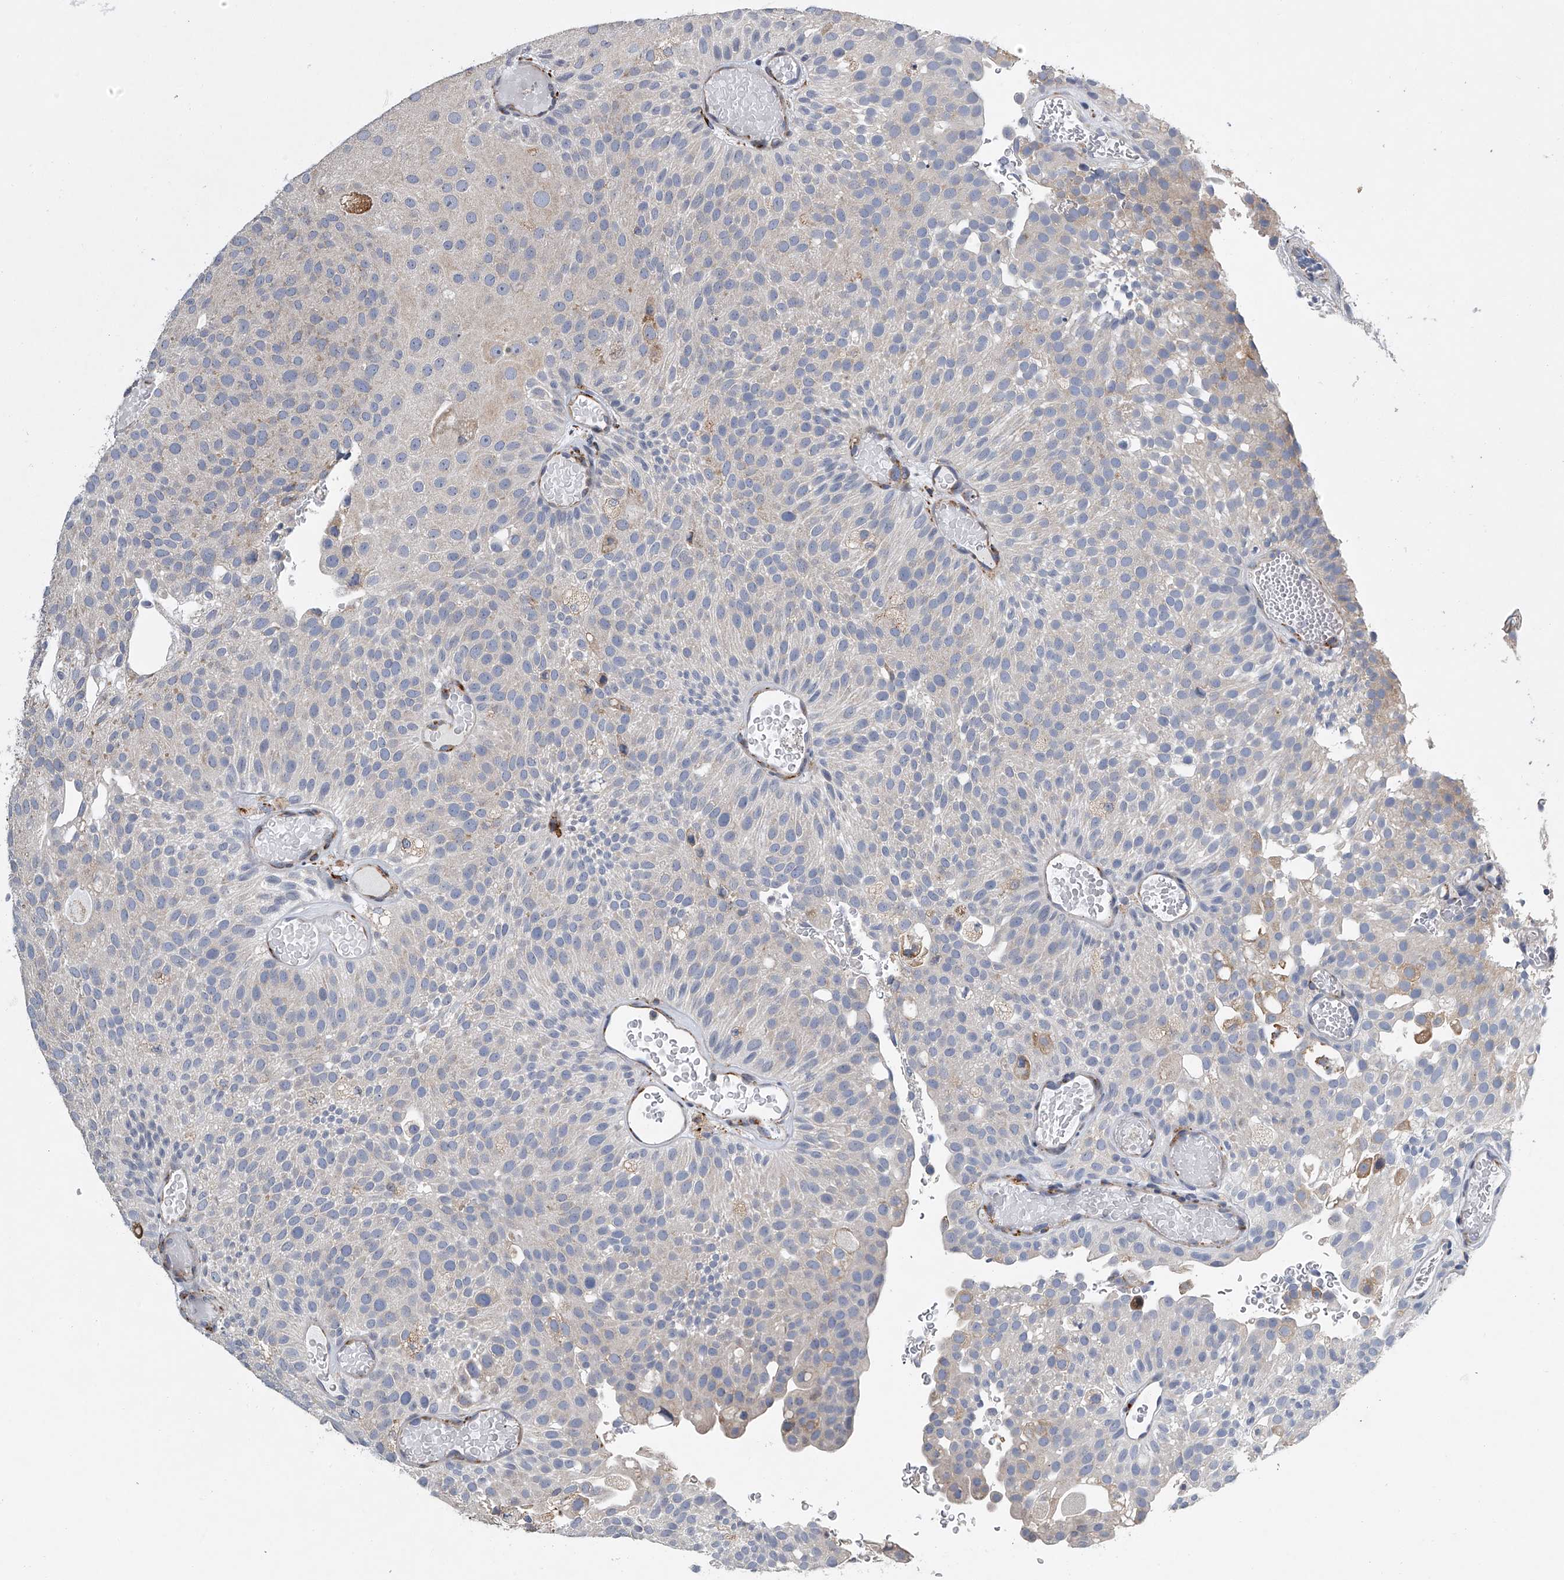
{"staining": {"intensity": "negative", "quantity": "none", "location": "none"}, "tissue": "urothelial cancer", "cell_type": "Tumor cells", "image_type": "cancer", "snomed": [{"axis": "morphology", "description": "Urothelial carcinoma, Low grade"}, {"axis": "topography", "description": "Urinary bladder"}], "caption": "The photomicrograph reveals no staining of tumor cells in urothelial cancer.", "gene": "TMEM63C", "patient": {"sex": "male", "age": 78}}